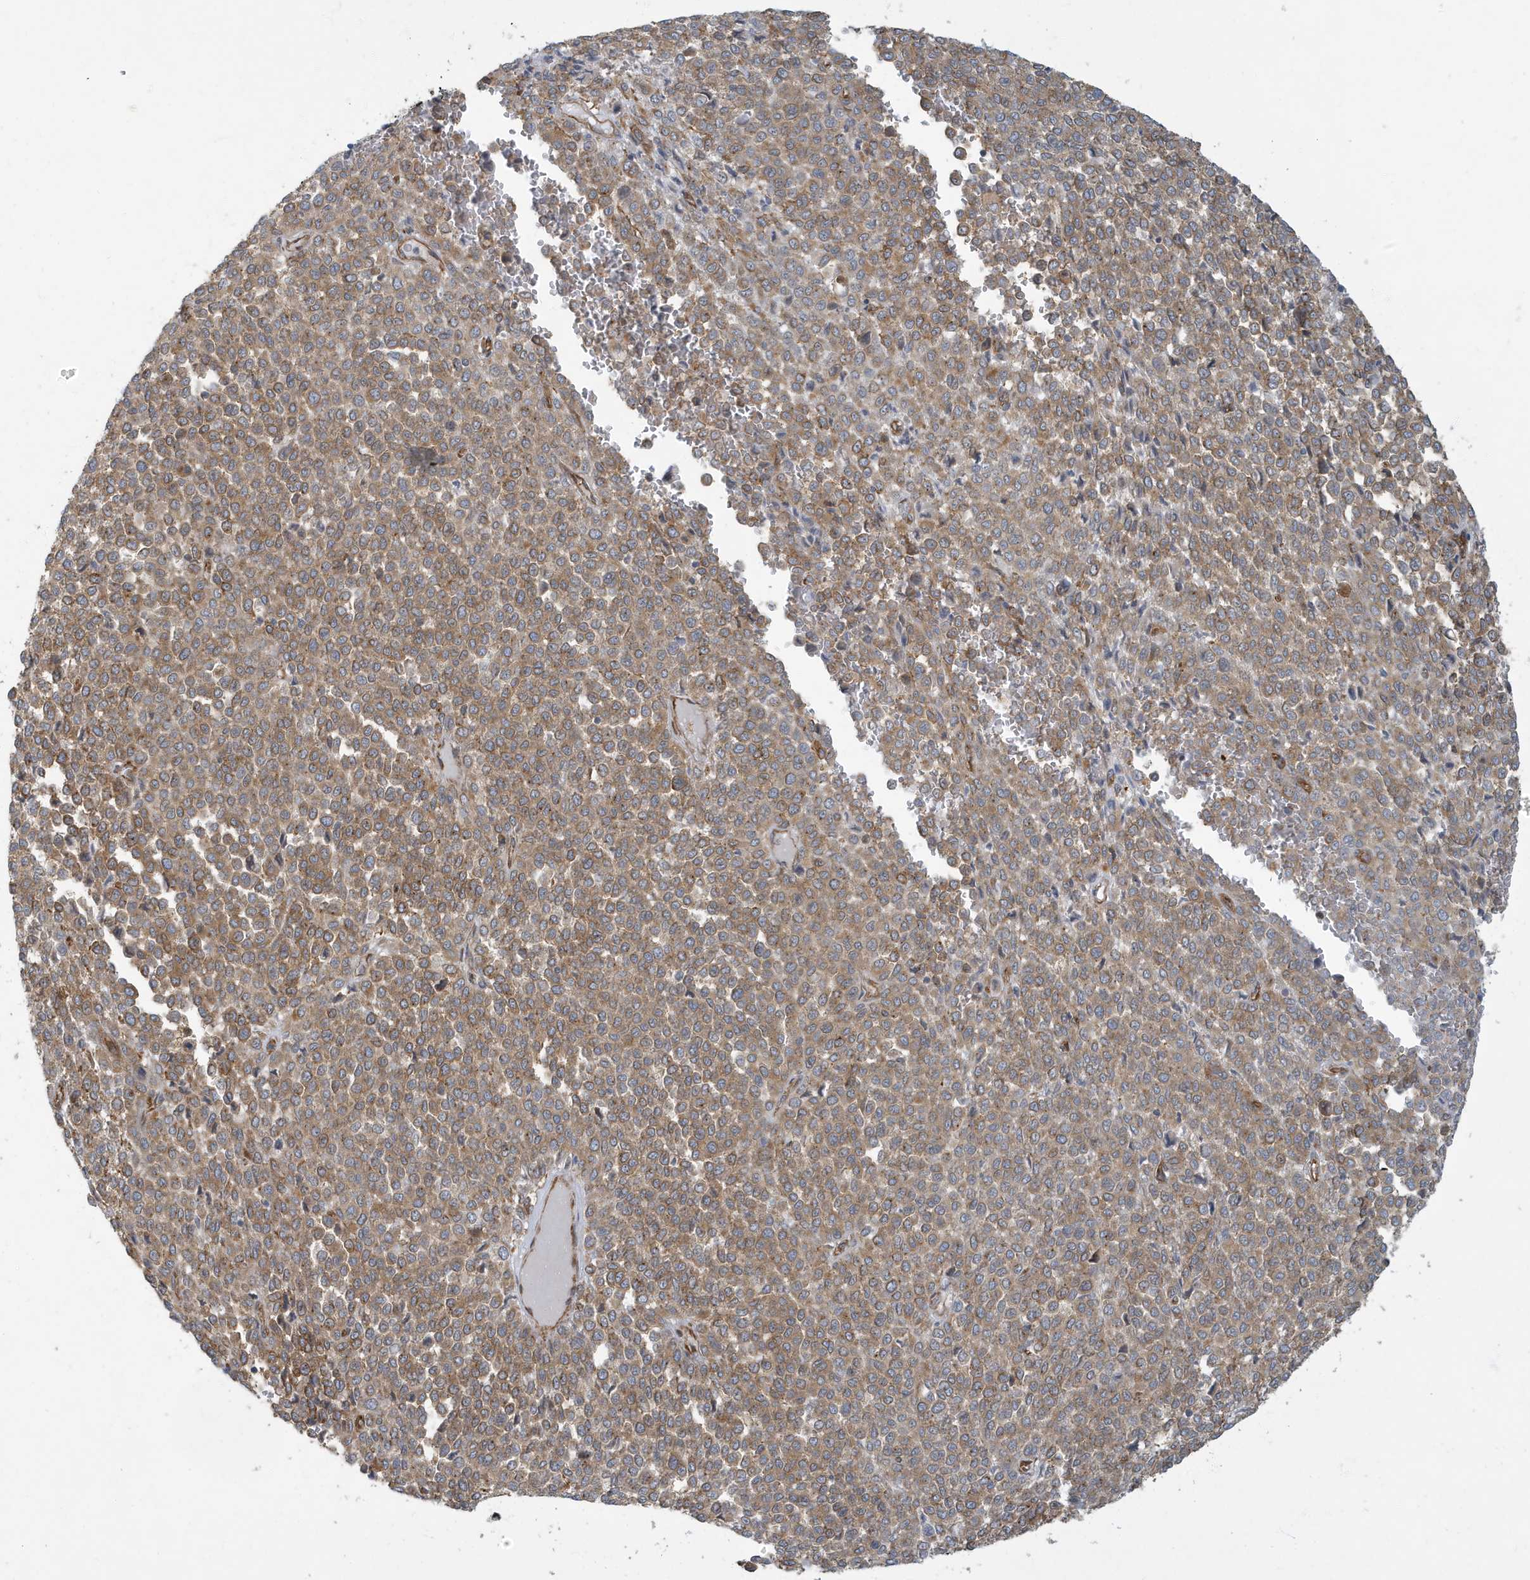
{"staining": {"intensity": "moderate", "quantity": ">75%", "location": "cytoplasmic/membranous"}, "tissue": "melanoma", "cell_type": "Tumor cells", "image_type": "cancer", "snomed": [{"axis": "morphology", "description": "Malignant melanoma, Metastatic site"}, {"axis": "topography", "description": "Pancreas"}], "caption": "Immunohistochemistry (IHC) of human malignant melanoma (metastatic site) shows medium levels of moderate cytoplasmic/membranous staining in about >75% of tumor cells.", "gene": "ATP23", "patient": {"sex": "female", "age": 30}}